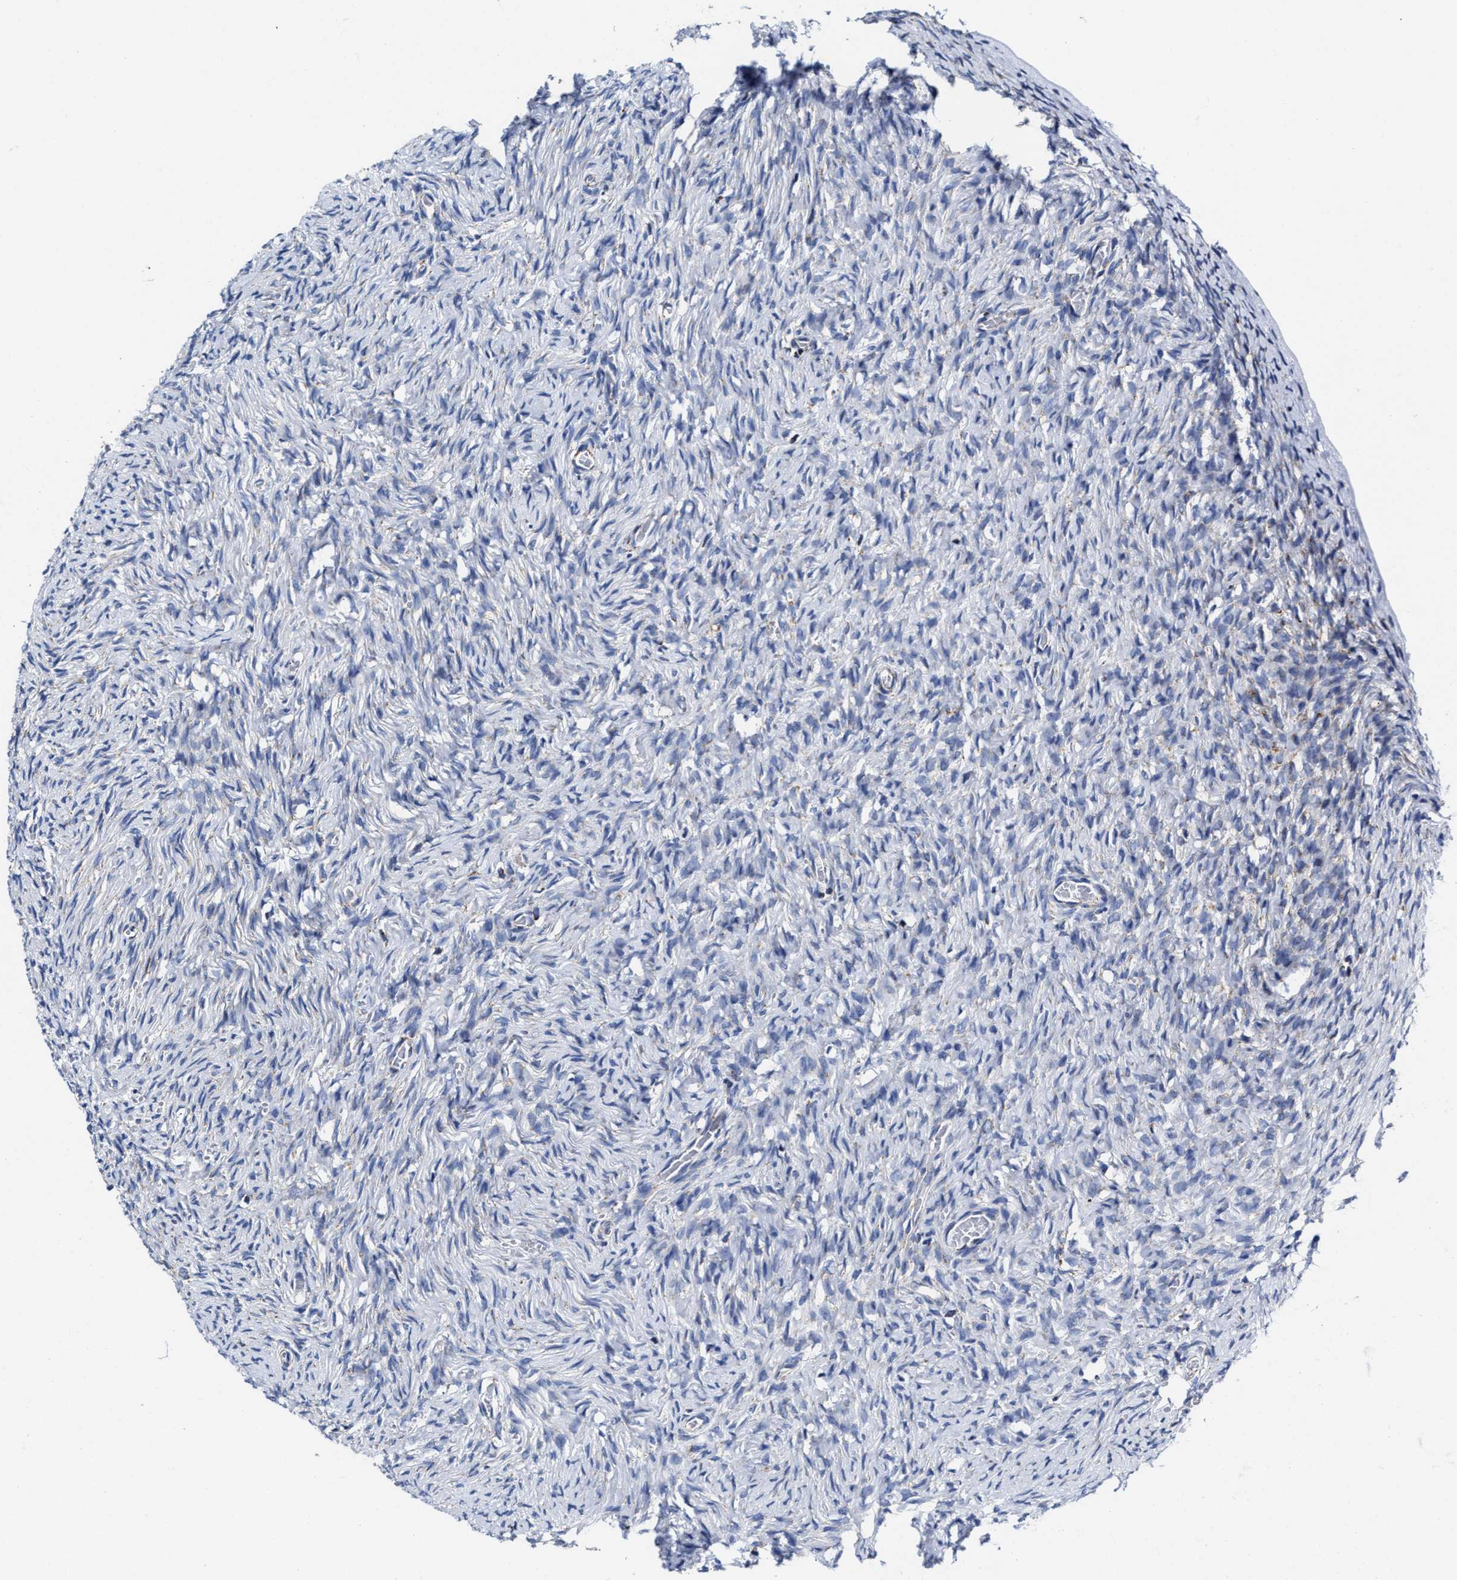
{"staining": {"intensity": "weak", "quantity": "<25%", "location": "cytoplasmic/membranous"}, "tissue": "ovary", "cell_type": "Ovarian stroma cells", "image_type": "normal", "snomed": [{"axis": "morphology", "description": "Normal tissue, NOS"}, {"axis": "topography", "description": "Ovary"}], "caption": "A high-resolution image shows IHC staining of unremarkable ovary, which demonstrates no significant staining in ovarian stroma cells. (DAB (3,3'-diaminobenzidine) IHC visualized using brightfield microscopy, high magnification).", "gene": "HINT2", "patient": {"sex": "female", "age": 27}}